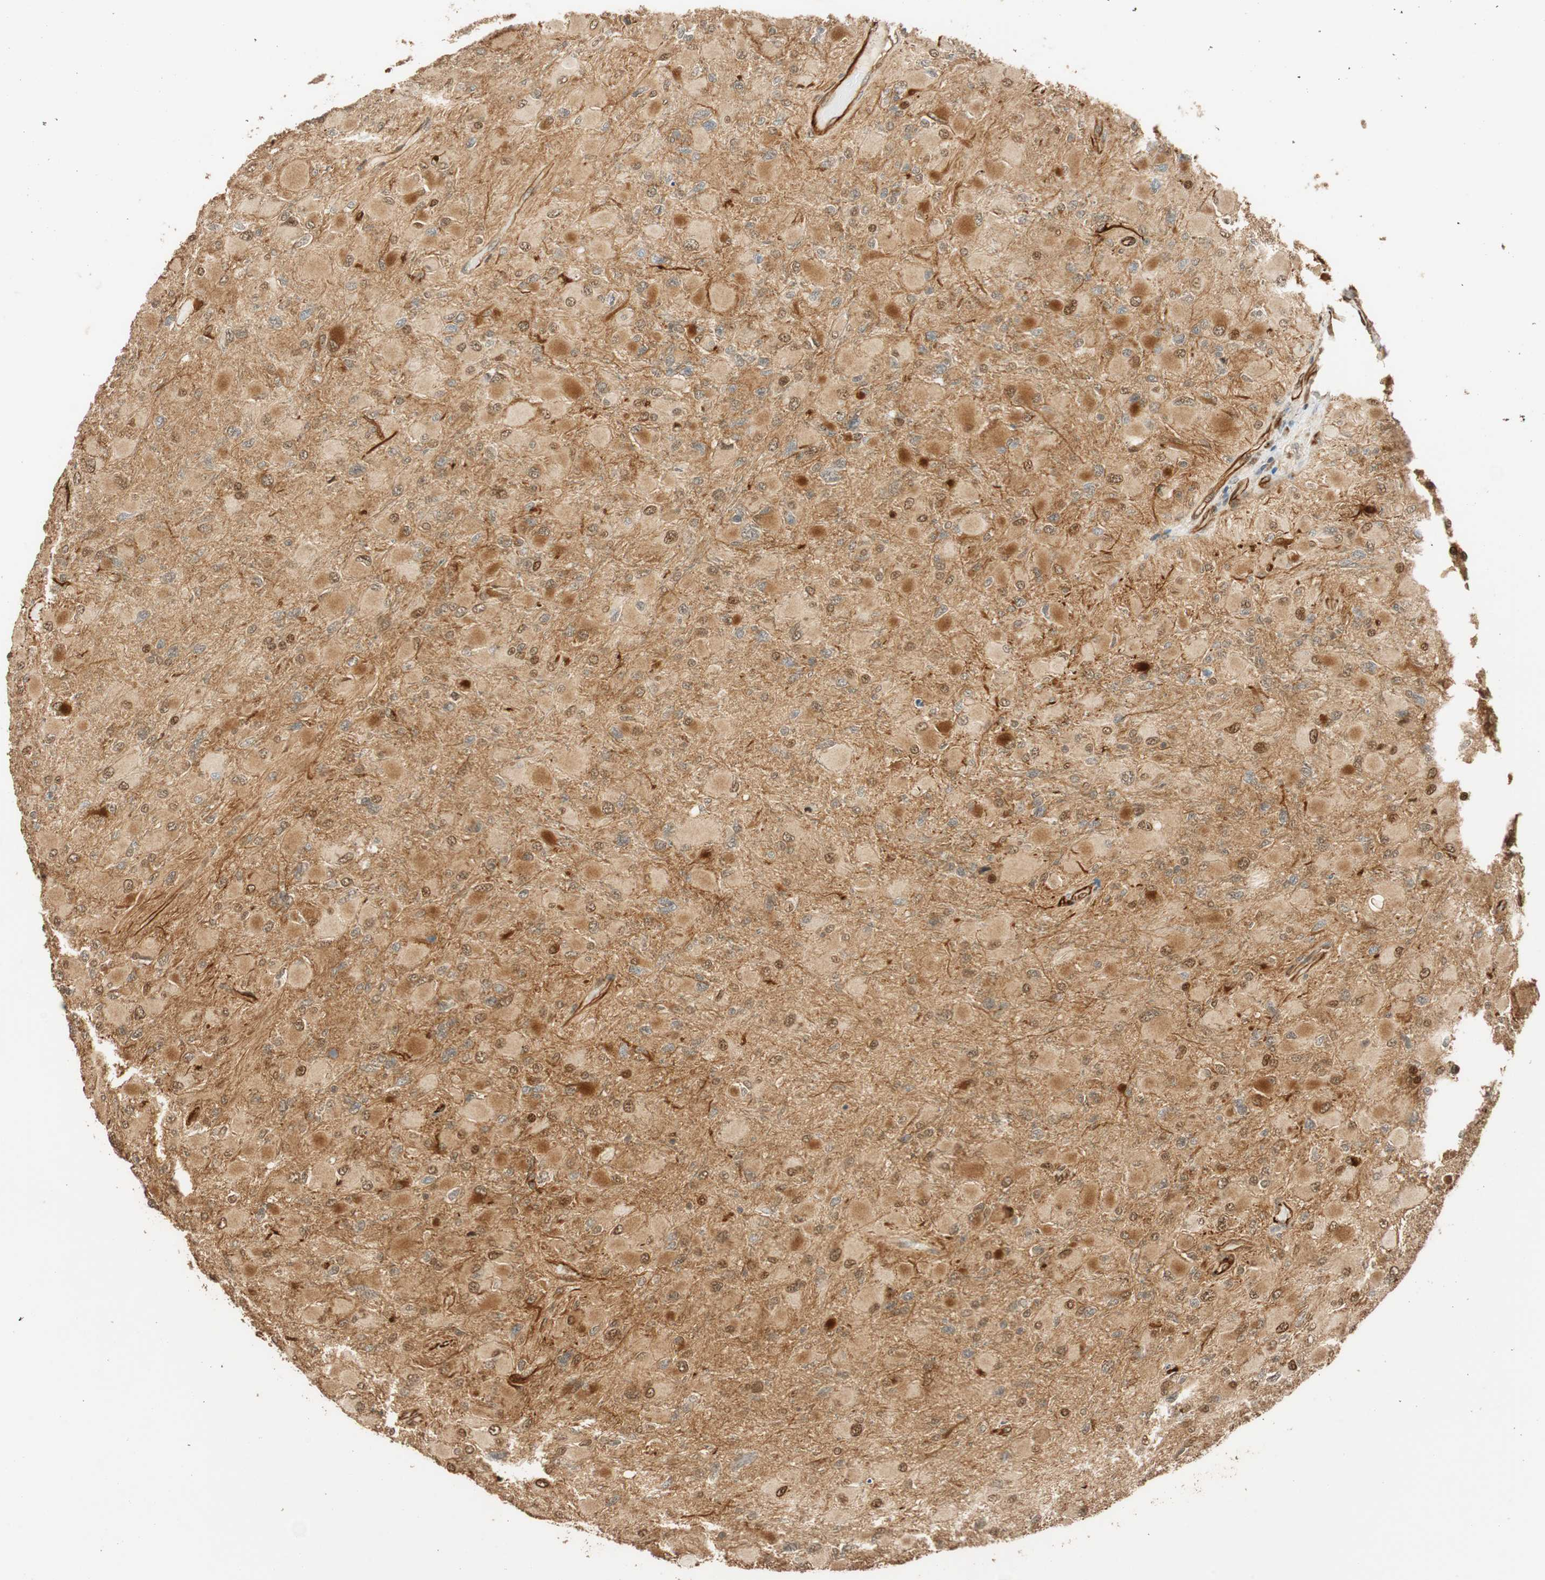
{"staining": {"intensity": "moderate", "quantity": "<25%", "location": "cytoplasmic/membranous"}, "tissue": "glioma", "cell_type": "Tumor cells", "image_type": "cancer", "snomed": [{"axis": "morphology", "description": "Glioma, malignant, High grade"}, {"axis": "topography", "description": "Cerebral cortex"}], "caption": "A brown stain shows moderate cytoplasmic/membranous staining of a protein in human malignant high-grade glioma tumor cells.", "gene": "NES", "patient": {"sex": "female", "age": 36}}